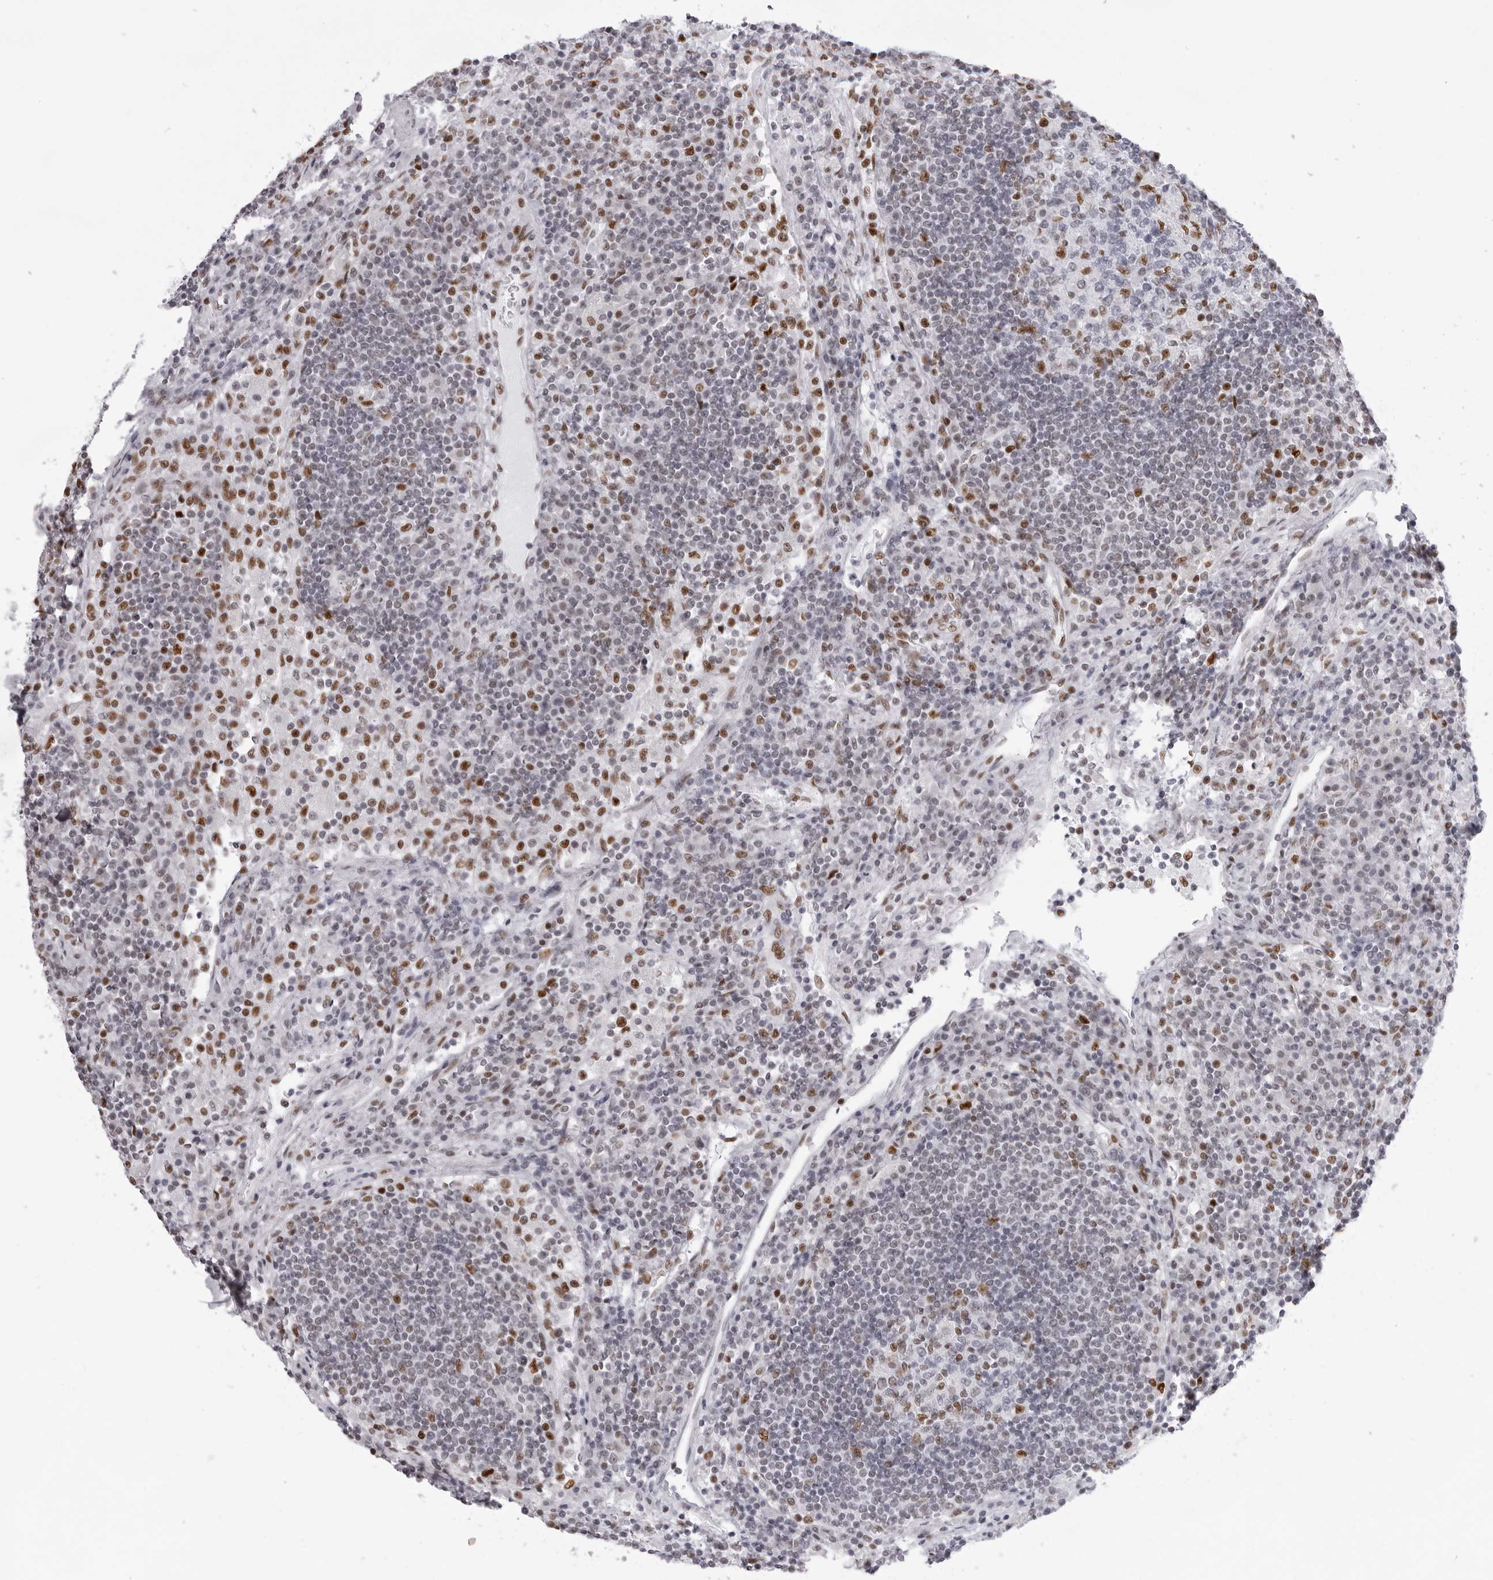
{"staining": {"intensity": "moderate", "quantity": "<25%", "location": "nuclear"}, "tissue": "lymph node", "cell_type": "Germinal center cells", "image_type": "normal", "snomed": [{"axis": "morphology", "description": "Normal tissue, NOS"}, {"axis": "topography", "description": "Lymph node"}], "caption": "This micrograph displays immunohistochemistry (IHC) staining of benign lymph node, with low moderate nuclear positivity in approximately <25% of germinal center cells.", "gene": "IRF2BP2", "patient": {"sex": "female", "age": 53}}